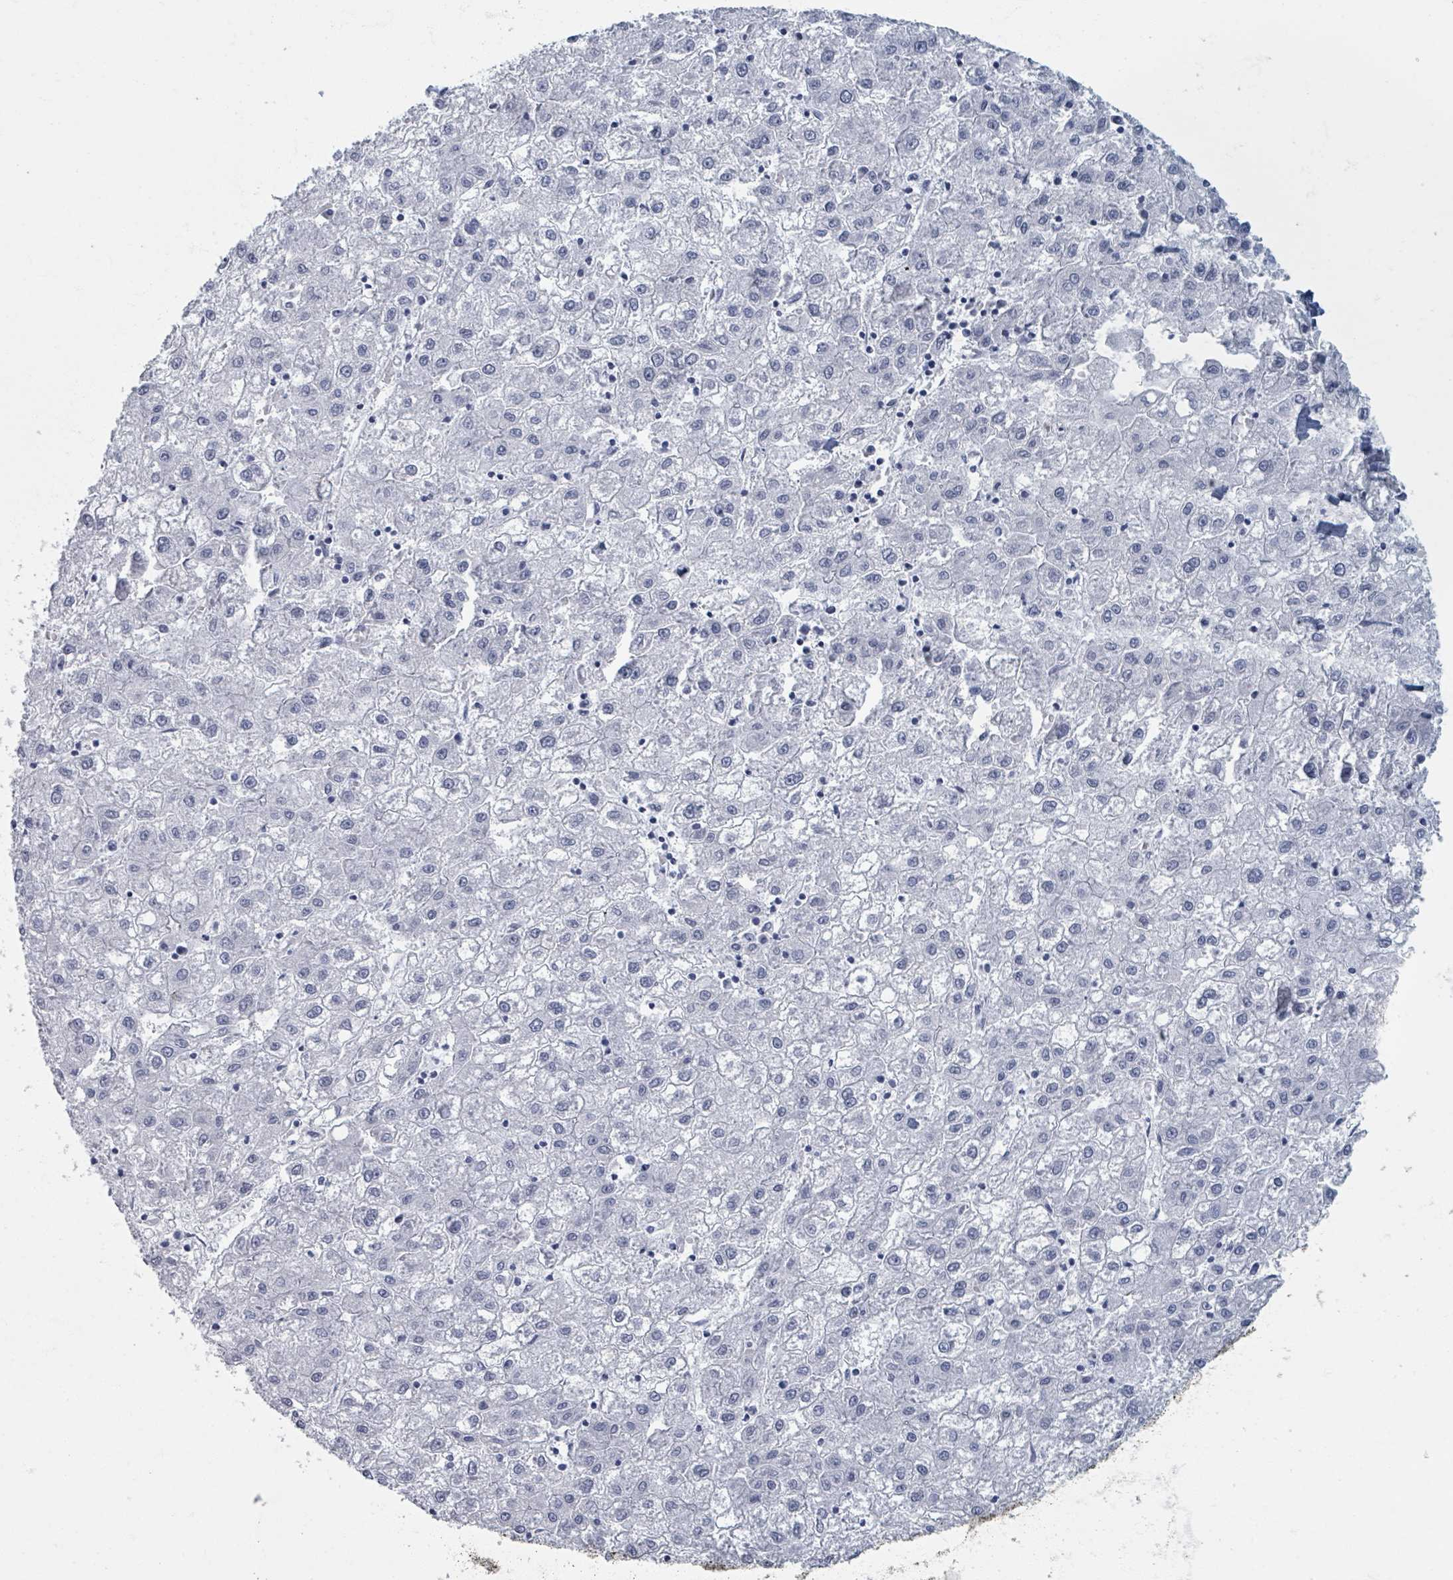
{"staining": {"intensity": "negative", "quantity": "none", "location": "none"}, "tissue": "liver cancer", "cell_type": "Tumor cells", "image_type": "cancer", "snomed": [{"axis": "morphology", "description": "Carcinoma, Hepatocellular, NOS"}, {"axis": "topography", "description": "Liver"}], "caption": "An immunohistochemistry (IHC) photomicrograph of liver cancer is shown. There is no staining in tumor cells of liver cancer.", "gene": "TAS2R1", "patient": {"sex": "male", "age": 72}}